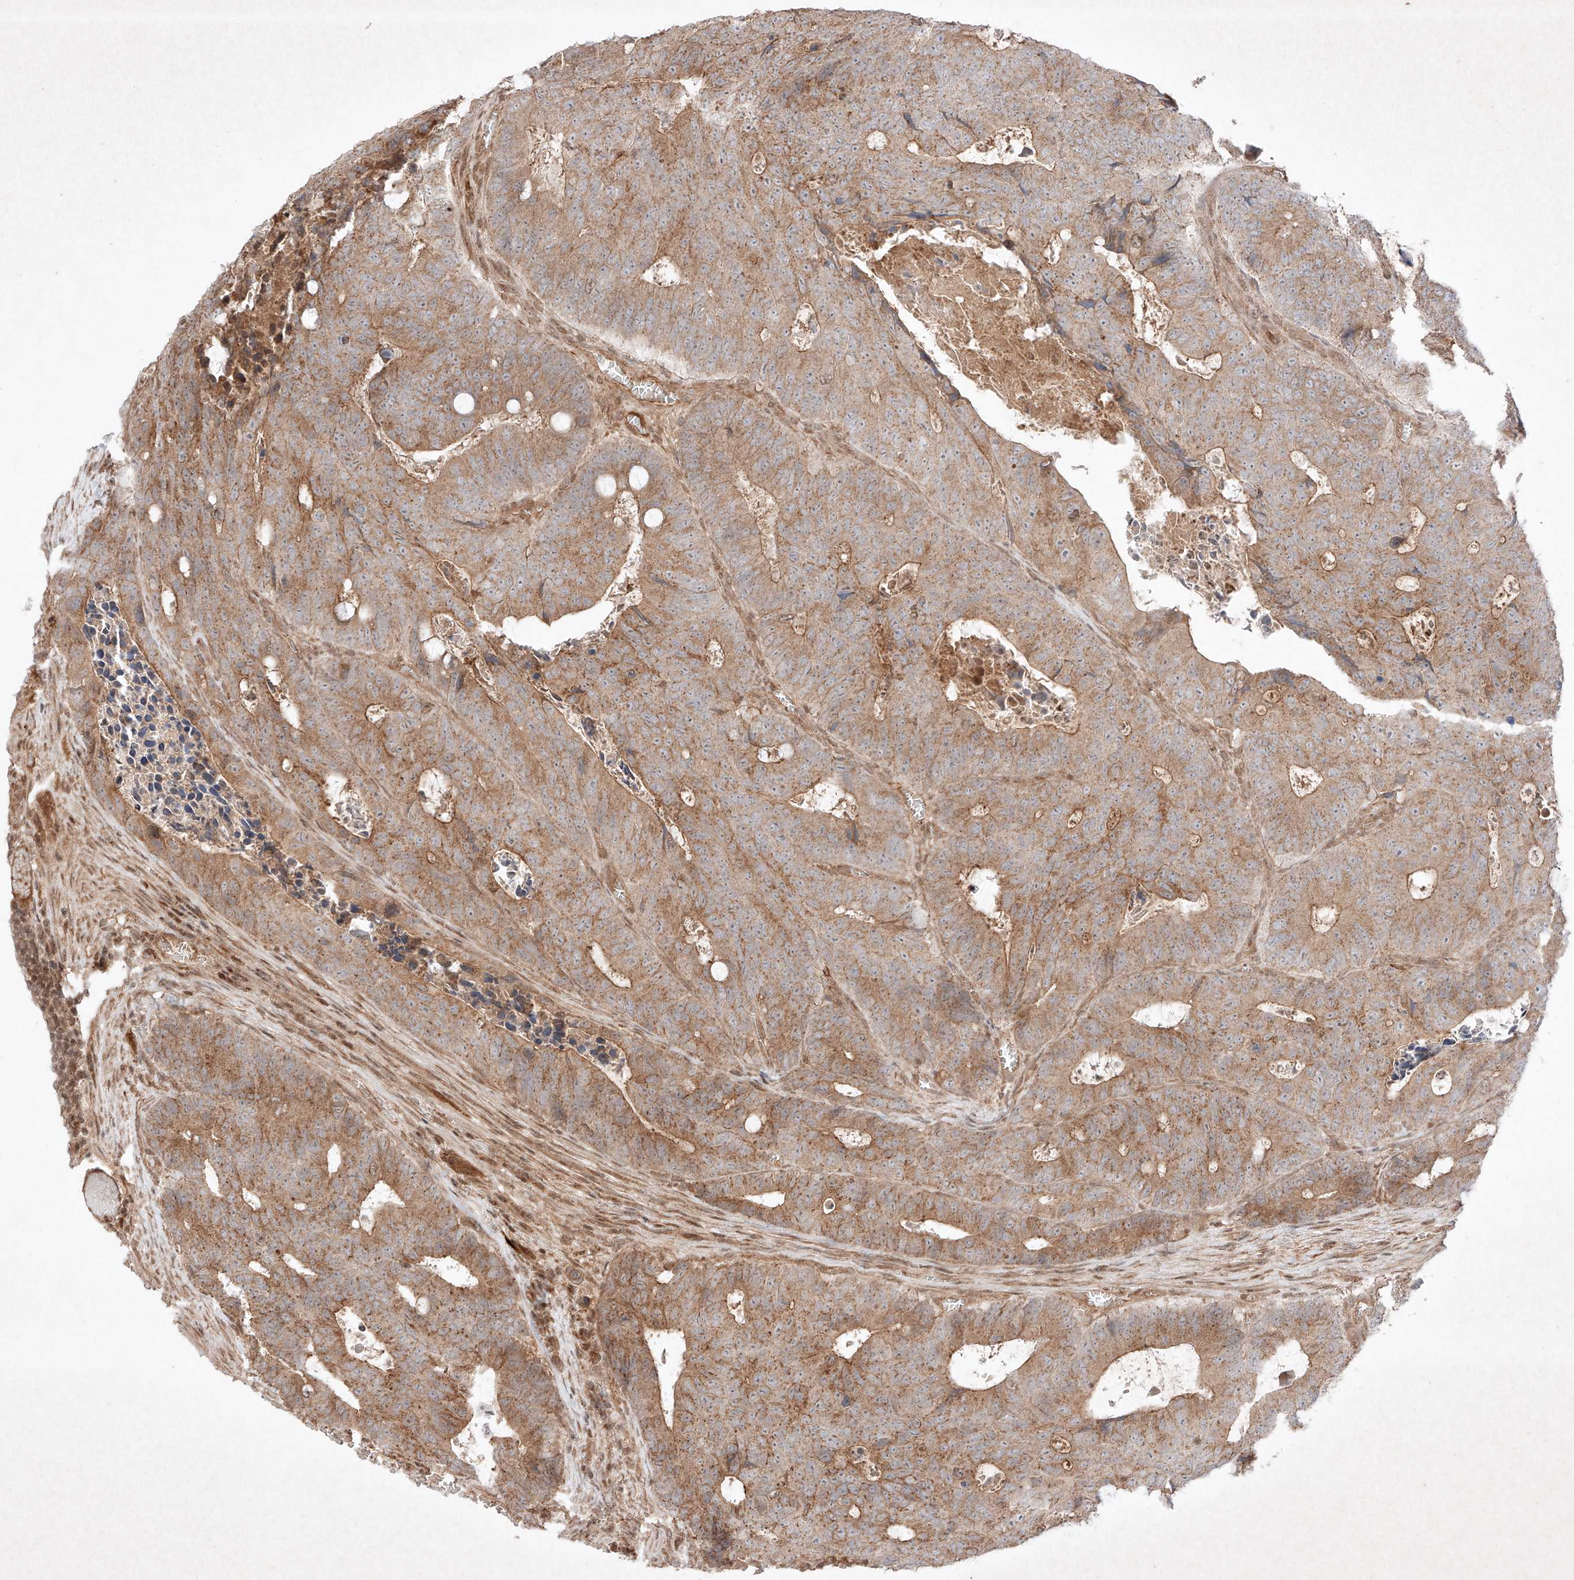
{"staining": {"intensity": "moderate", "quantity": ">75%", "location": "cytoplasmic/membranous"}, "tissue": "colorectal cancer", "cell_type": "Tumor cells", "image_type": "cancer", "snomed": [{"axis": "morphology", "description": "Adenocarcinoma, NOS"}, {"axis": "topography", "description": "Colon"}], "caption": "Tumor cells demonstrate medium levels of moderate cytoplasmic/membranous staining in about >75% of cells in adenocarcinoma (colorectal). (DAB IHC with brightfield microscopy, high magnification).", "gene": "RNF31", "patient": {"sex": "male", "age": 87}}